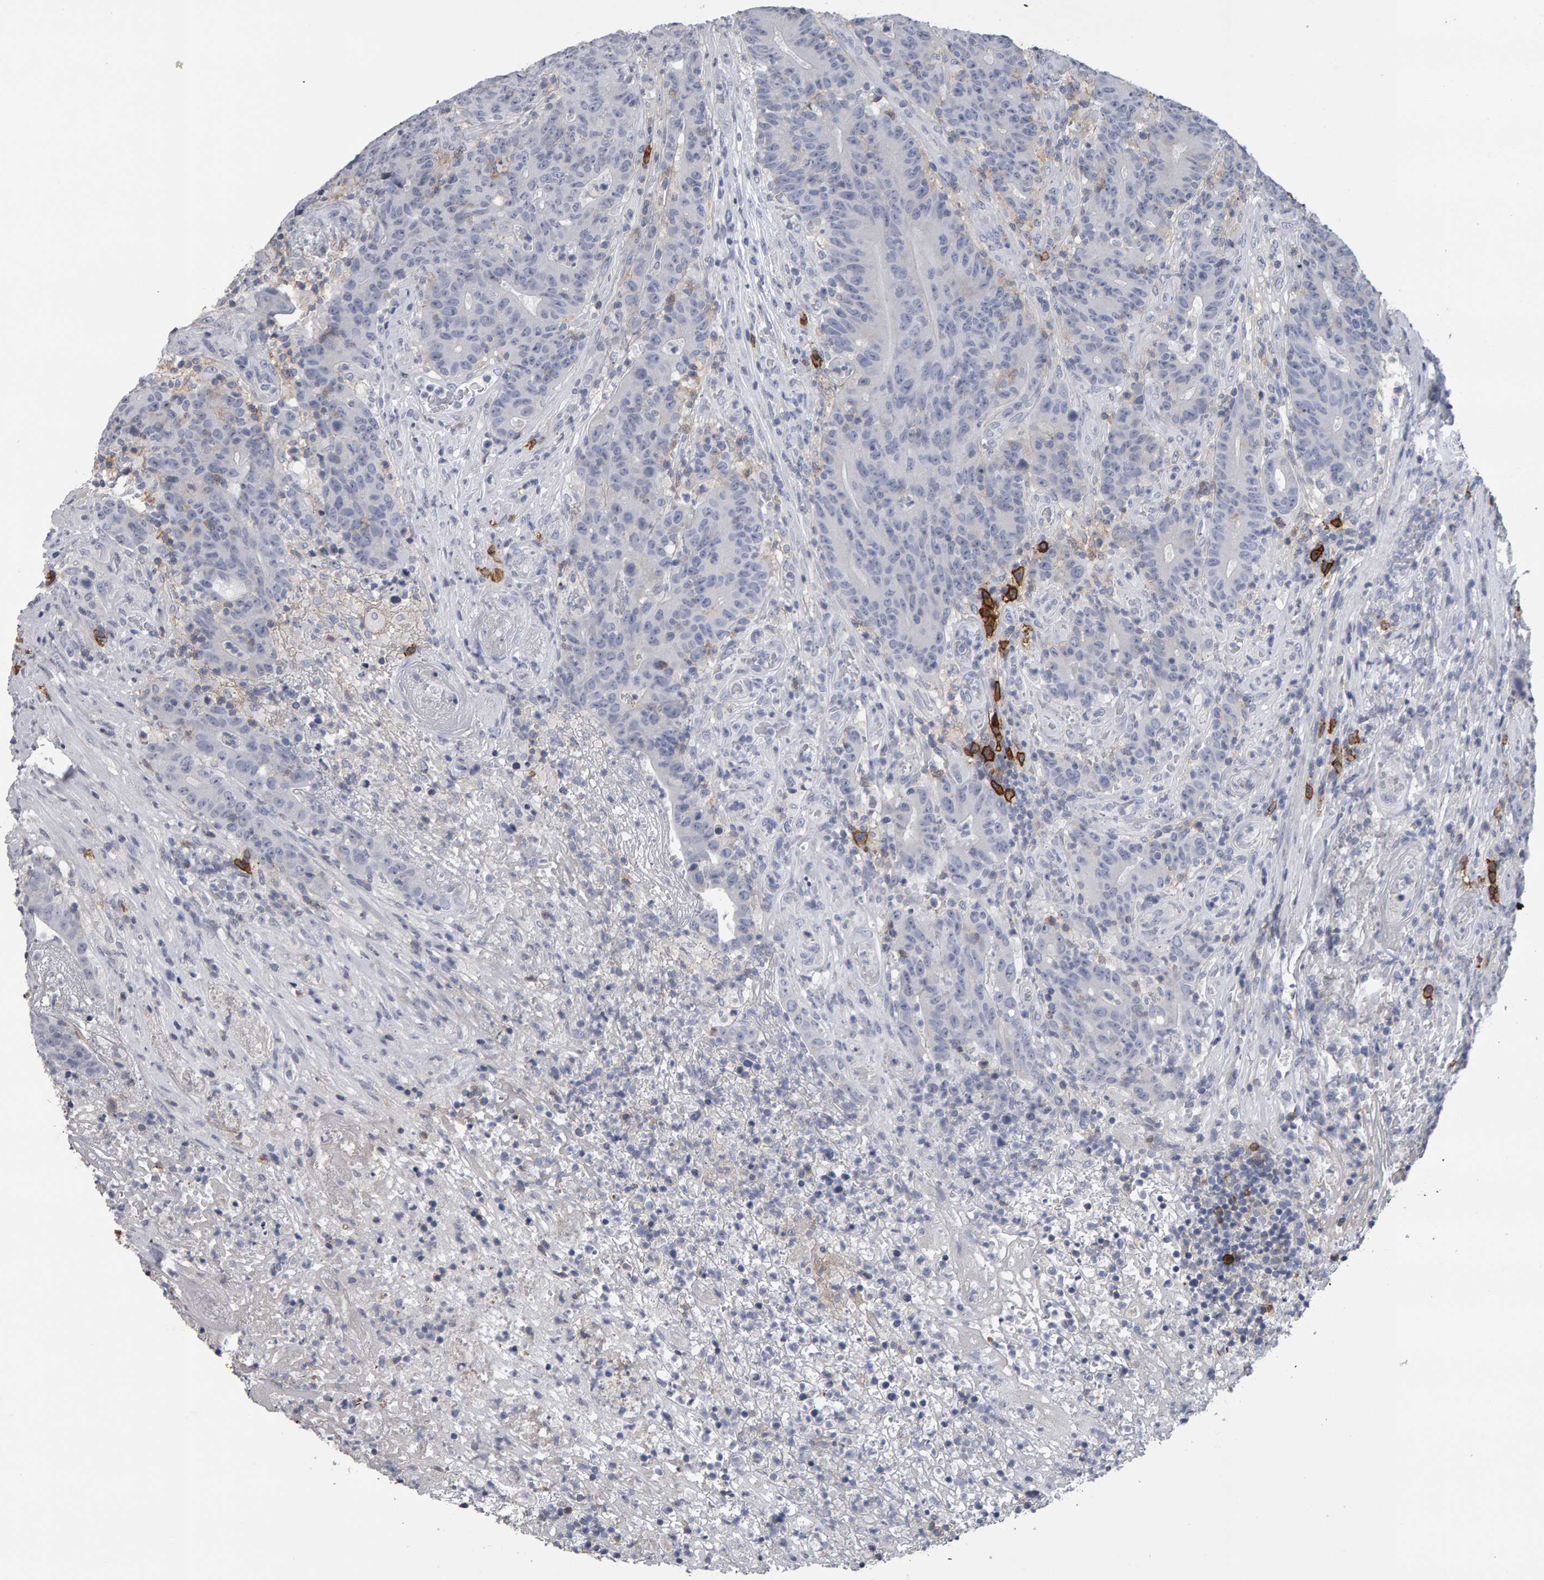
{"staining": {"intensity": "negative", "quantity": "none", "location": "none"}, "tissue": "colorectal cancer", "cell_type": "Tumor cells", "image_type": "cancer", "snomed": [{"axis": "morphology", "description": "Normal tissue, NOS"}, {"axis": "morphology", "description": "Adenocarcinoma, NOS"}, {"axis": "topography", "description": "Colon"}], "caption": "Immunohistochemistry (IHC) image of human colorectal cancer stained for a protein (brown), which displays no positivity in tumor cells. (DAB immunohistochemistry (IHC), high magnification).", "gene": "CD38", "patient": {"sex": "female", "age": 75}}